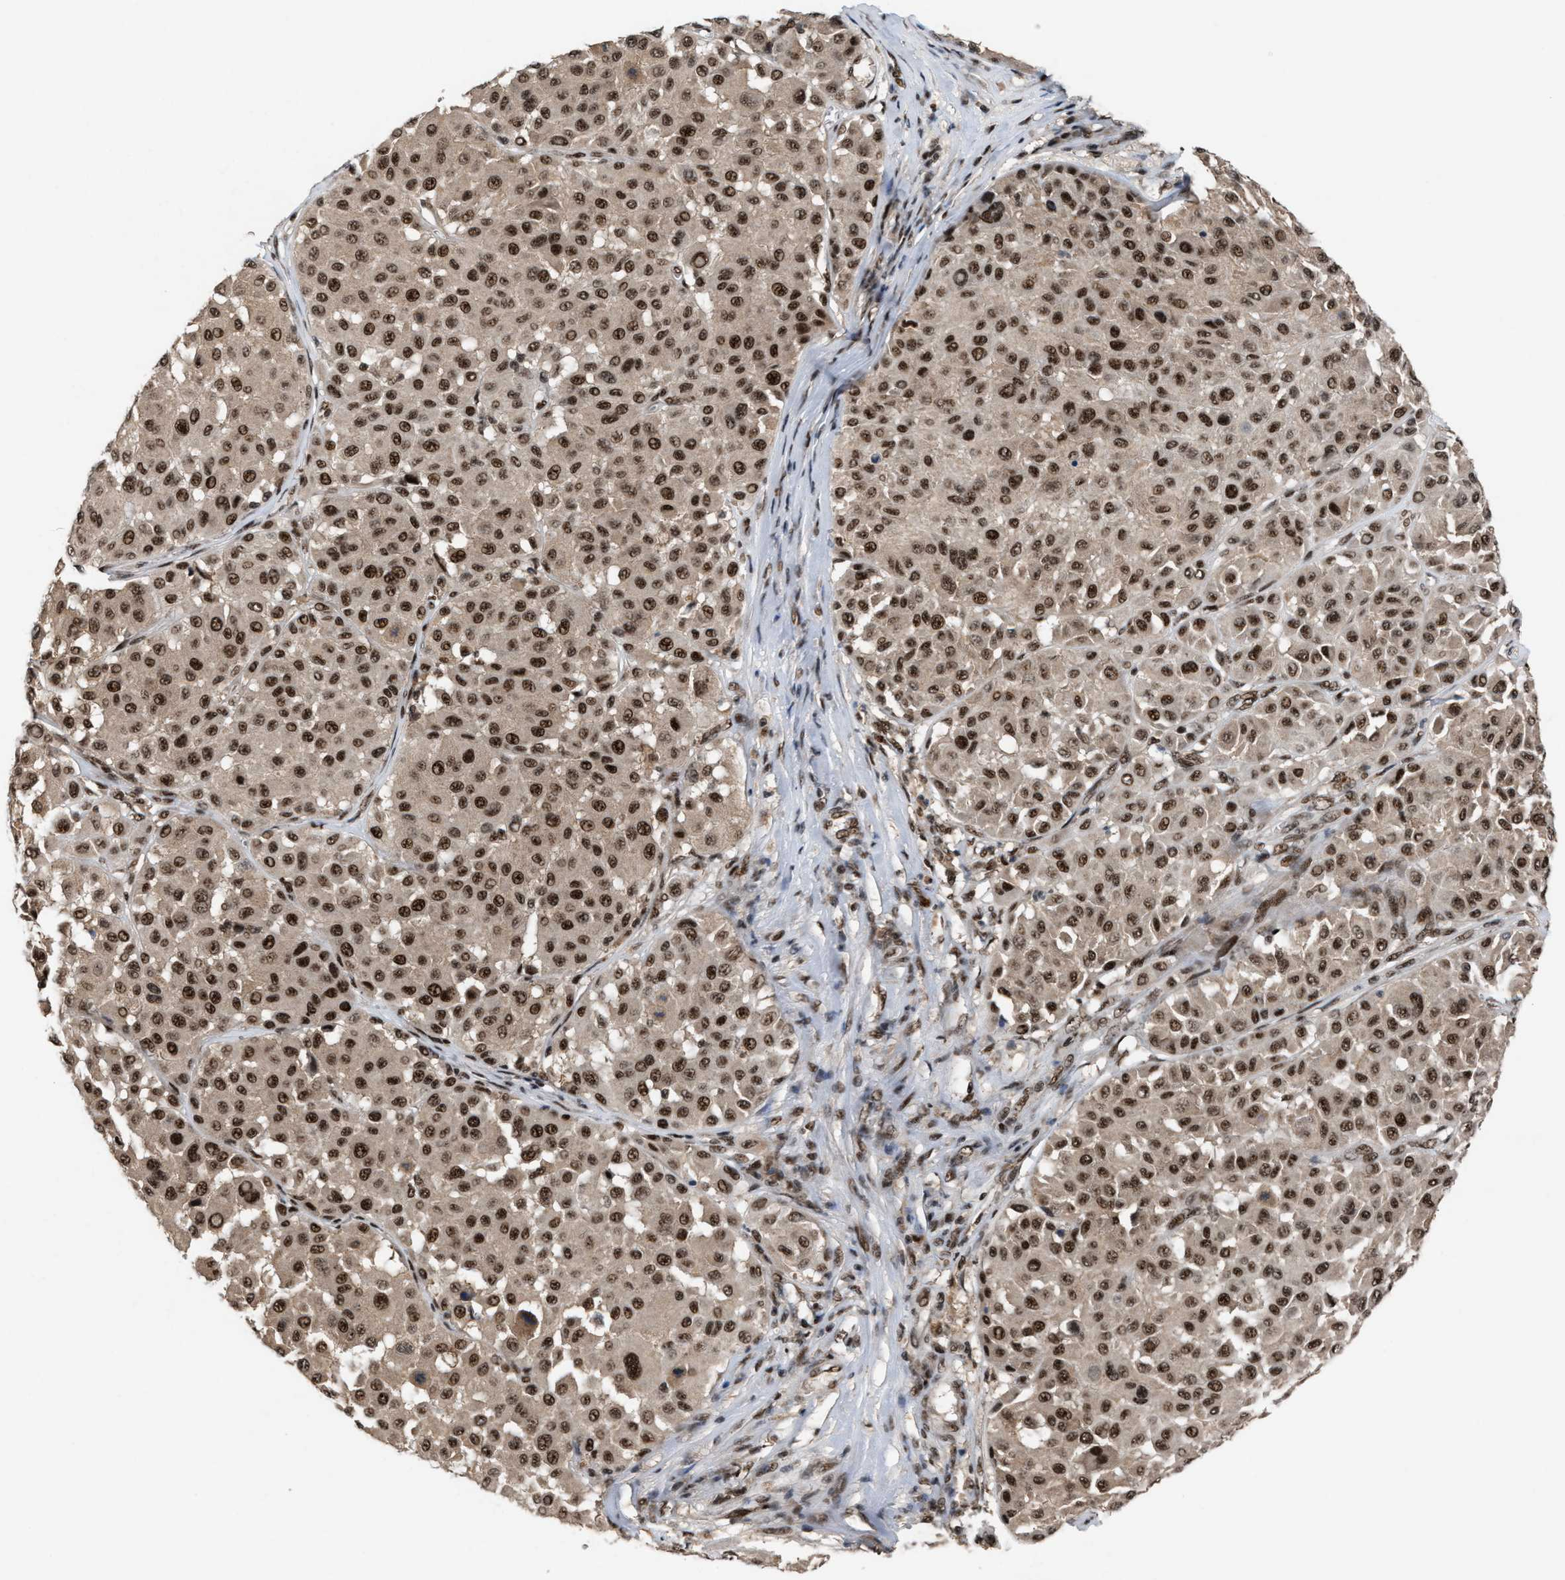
{"staining": {"intensity": "strong", "quantity": ">75%", "location": "nuclear"}, "tissue": "melanoma", "cell_type": "Tumor cells", "image_type": "cancer", "snomed": [{"axis": "morphology", "description": "Malignant melanoma, Metastatic site"}, {"axis": "topography", "description": "Soft tissue"}], "caption": "About >75% of tumor cells in melanoma display strong nuclear protein expression as visualized by brown immunohistochemical staining.", "gene": "PRPF4", "patient": {"sex": "male", "age": 41}}